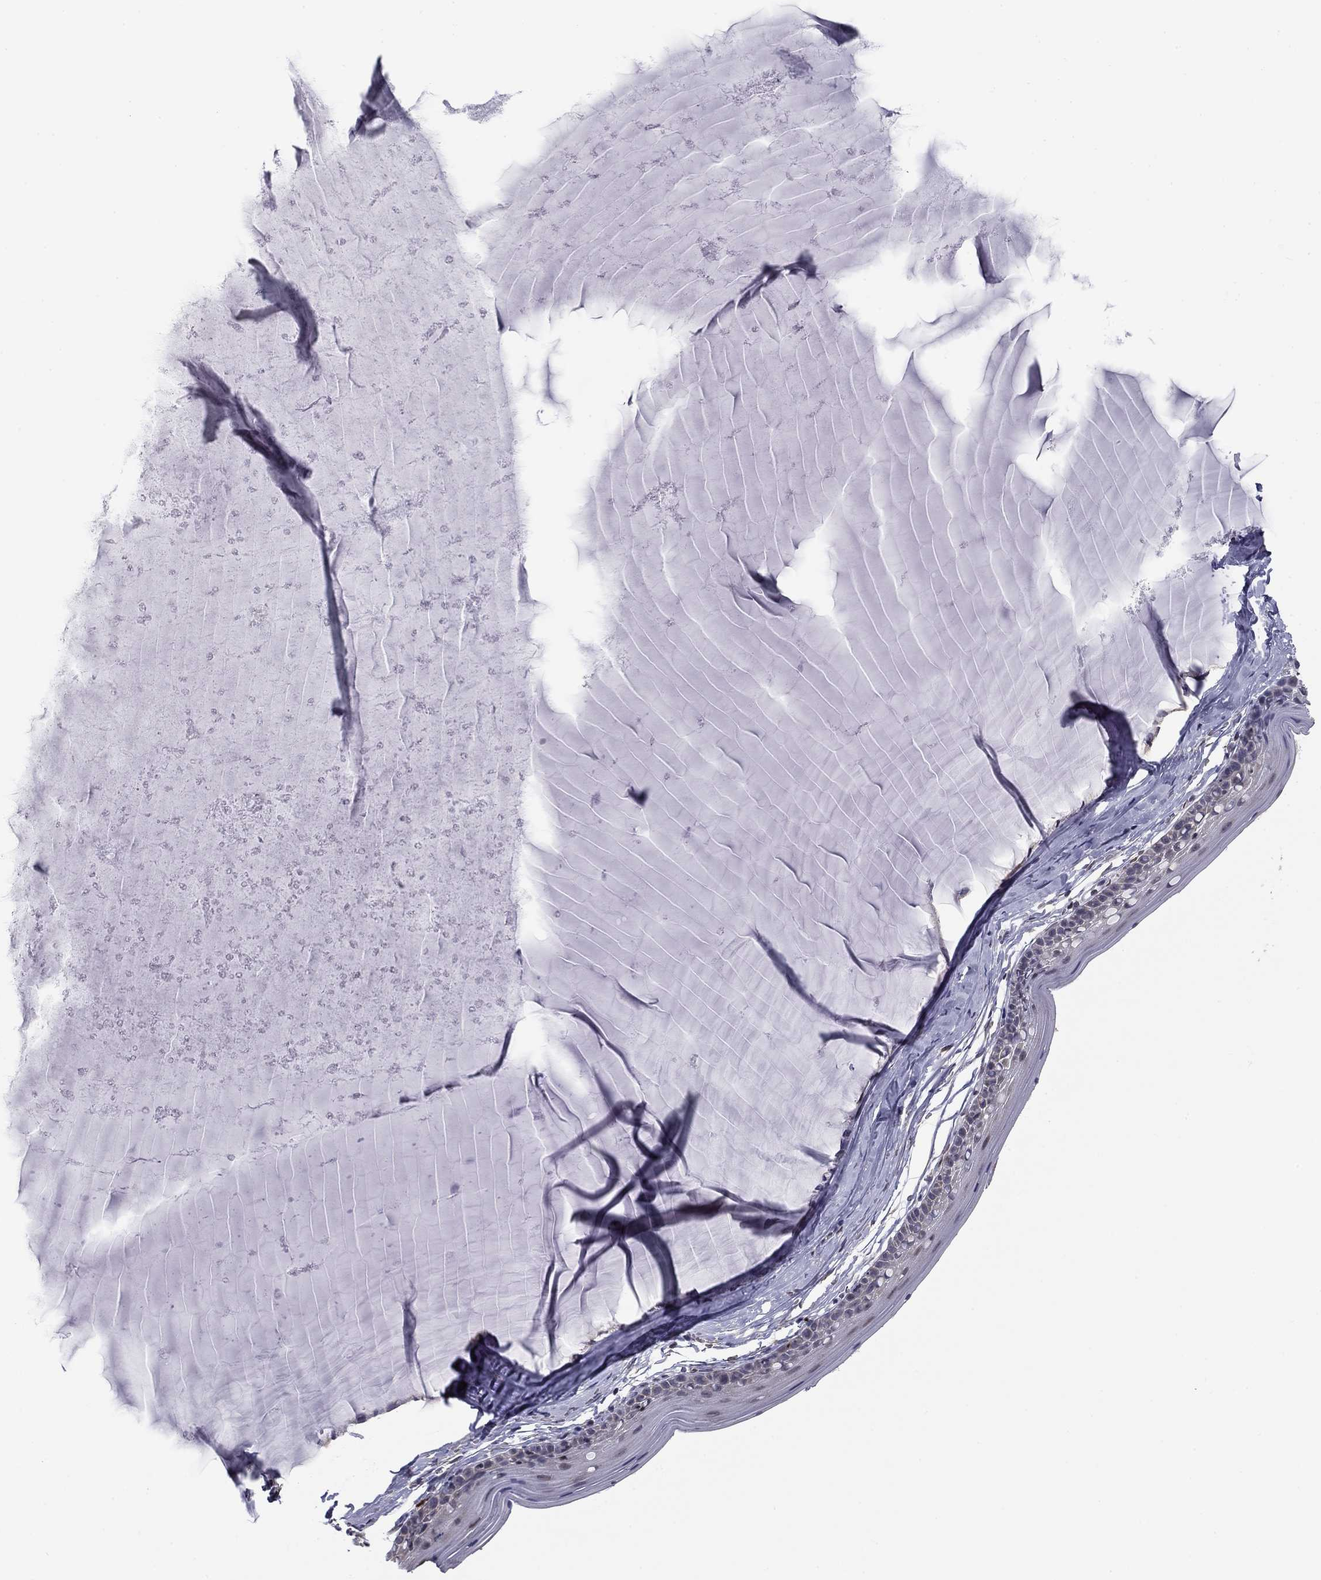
{"staining": {"intensity": "negative", "quantity": "none", "location": "none"}, "tissue": "cervix", "cell_type": "Glandular cells", "image_type": "normal", "snomed": [{"axis": "morphology", "description": "Normal tissue, NOS"}, {"axis": "topography", "description": "Cervix"}], "caption": "This image is of benign cervix stained with immunohistochemistry (IHC) to label a protein in brown with the nuclei are counter-stained blue. There is no positivity in glandular cells.", "gene": "HSPB2", "patient": {"sex": "female", "age": 40}}